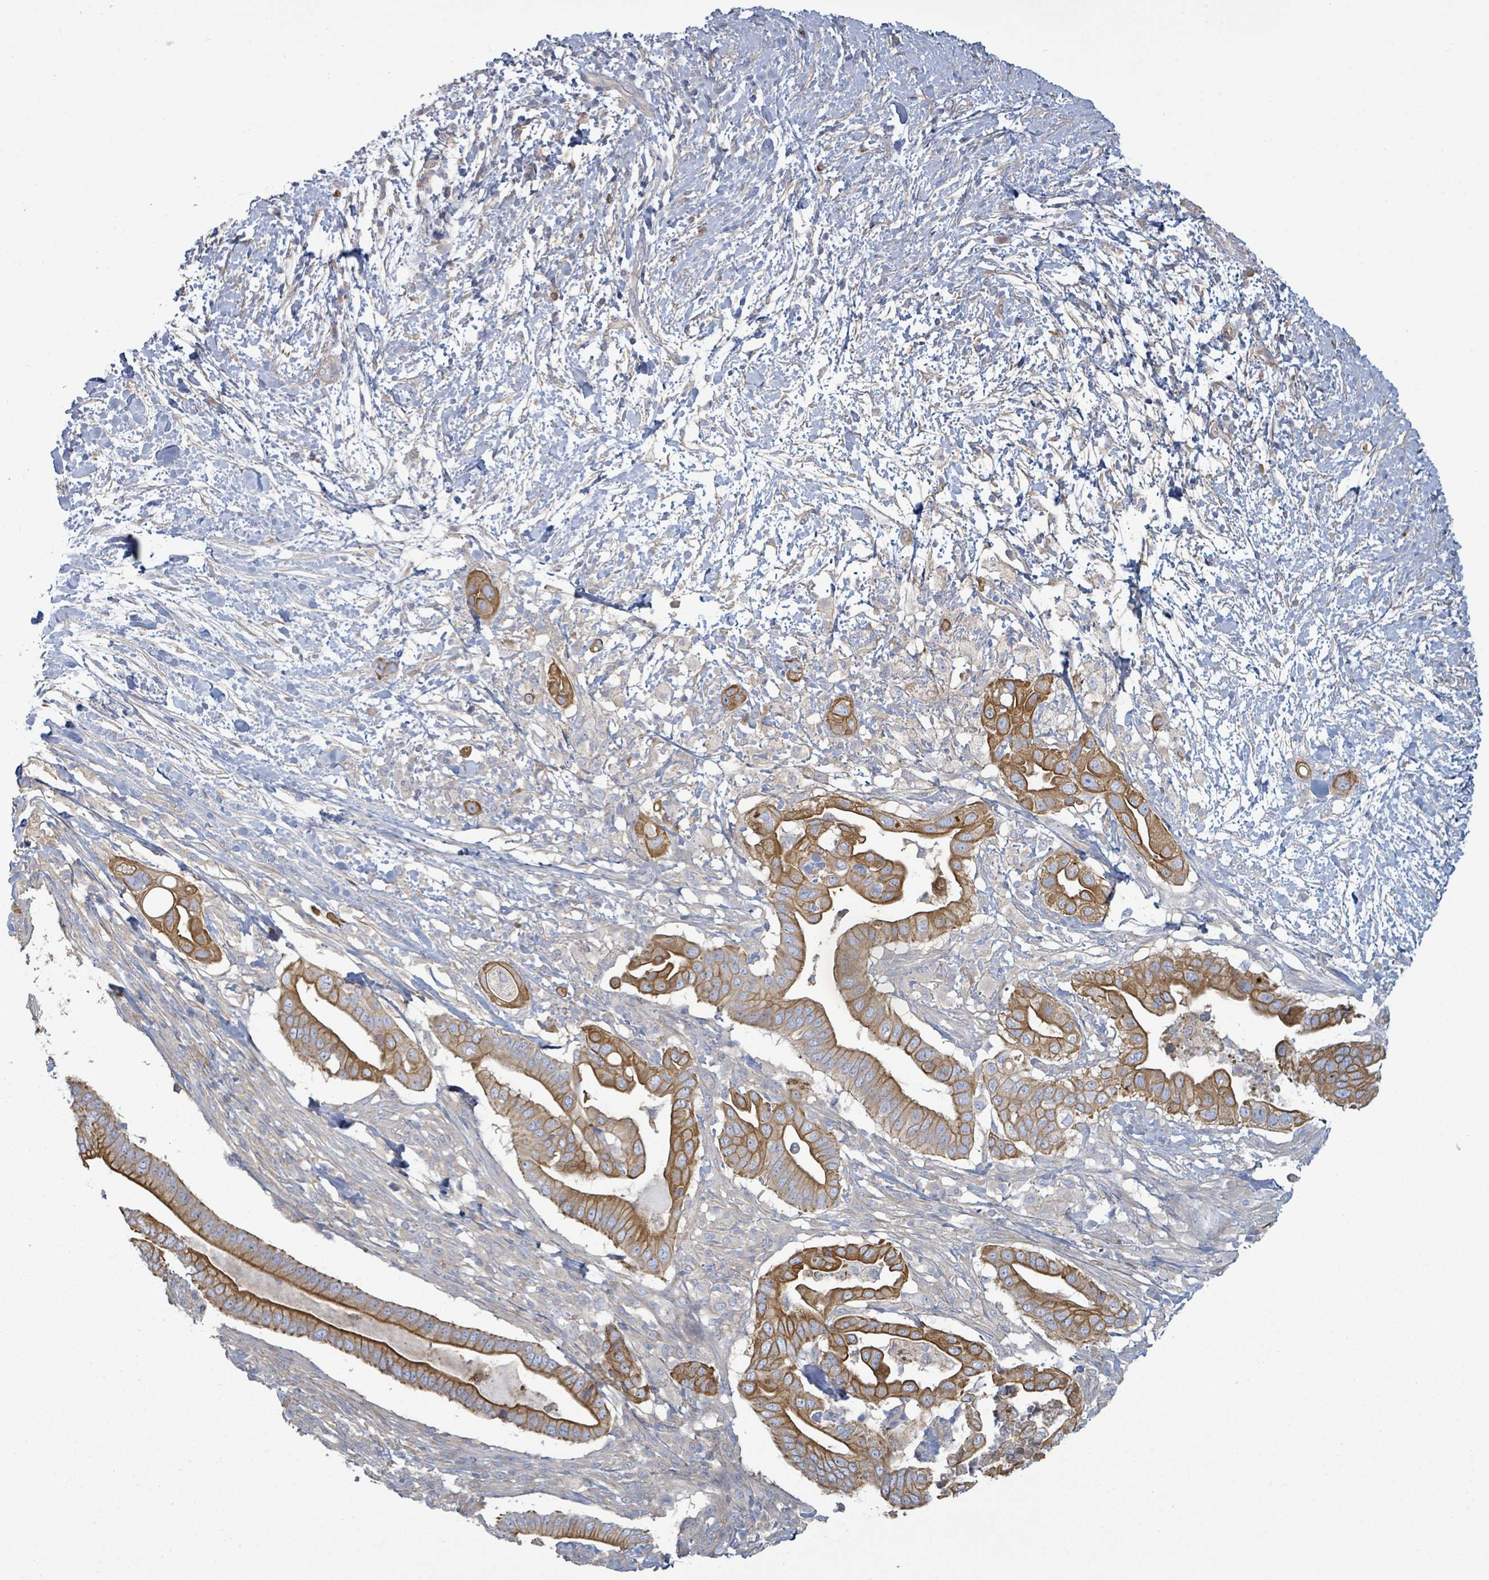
{"staining": {"intensity": "strong", "quantity": ">75%", "location": "cytoplasmic/membranous"}, "tissue": "pancreatic cancer", "cell_type": "Tumor cells", "image_type": "cancer", "snomed": [{"axis": "morphology", "description": "Adenocarcinoma, NOS"}, {"axis": "topography", "description": "Pancreas"}], "caption": "High-magnification brightfield microscopy of pancreatic adenocarcinoma stained with DAB (3,3'-diaminobenzidine) (brown) and counterstained with hematoxylin (blue). tumor cells exhibit strong cytoplasmic/membranous positivity is appreciated in about>75% of cells.", "gene": "COL13A1", "patient": {"sex": "male", "age": 68}}